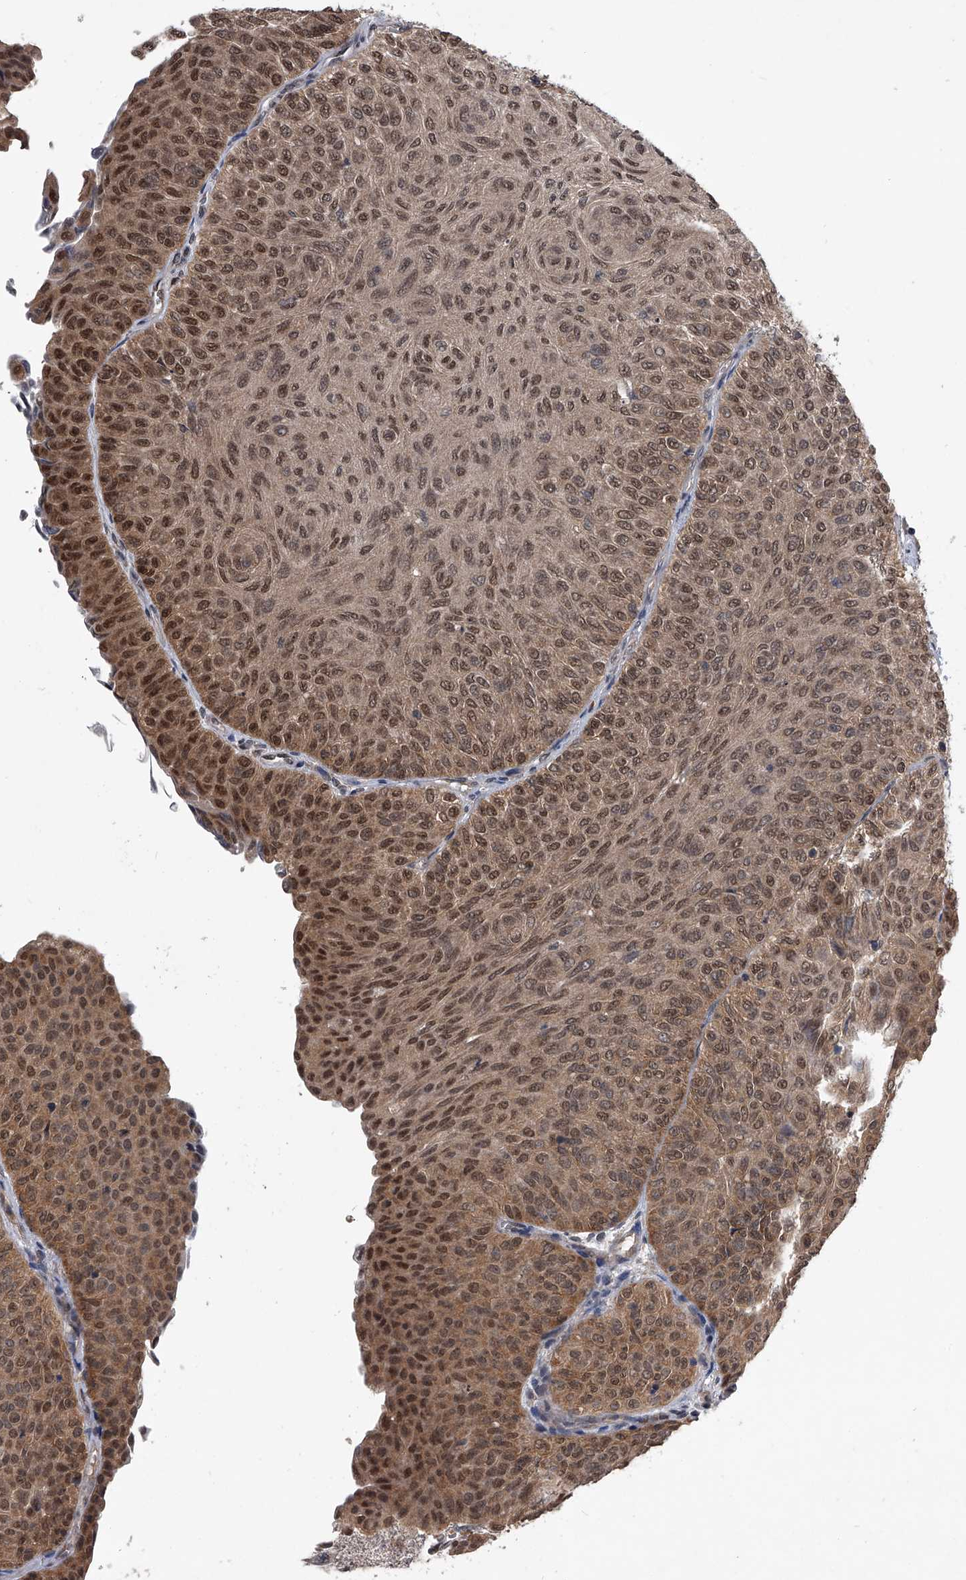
{"staining": {"intensity": "moderate", "quantity": ">75%", "location": "cytoplasmic/membranous,nuclear"}, "tissue": "urothelial cancer", "cell_type": "Tumor cells", "image_type": "cancer", "snomed": [{"axis": "morphology", "description": "Urothelial carcinoma, Low grade"}, {"axis": "topography", "description": "Urinary bladder"}], "caption": "Human urothelial carcinoma (low-grade) stained for a protein (brown) demonstrates moderate cytoplasmic/membranous and nuclear positive staining in about >75% of tumor cells.", "gene": "TSNAX", "patient": {"sex": "male", "age": 78}}